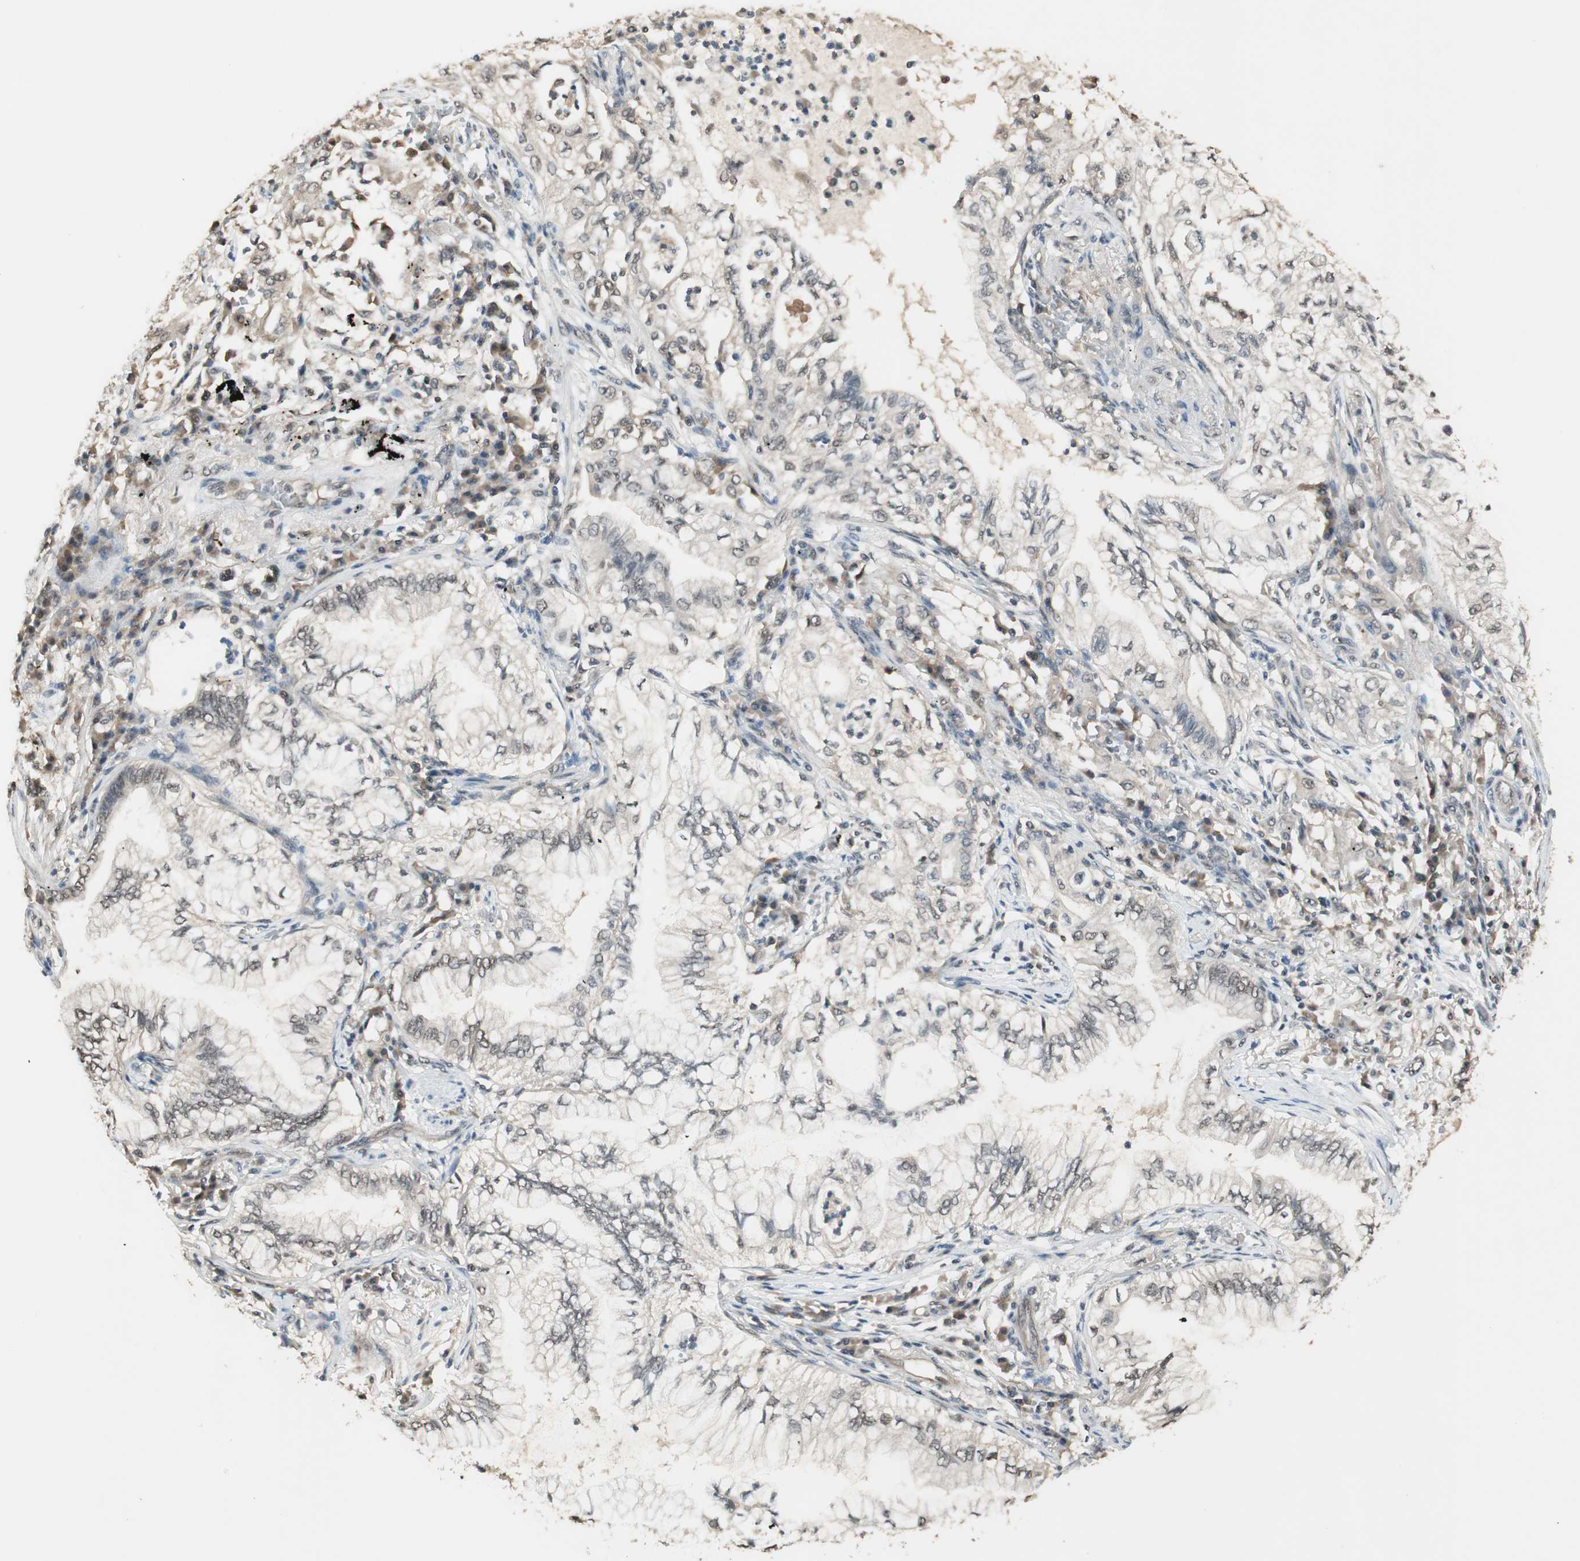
{"staining": {"intensity": "weak", "quantity": "25%-75%", "location": "cytoplasmic/membranous"}, "tissue": "lung cancer", "cell_type": "Tumor cells", "image_type": "cancer", "snomed": [{"axis": "morphology", "description": "Adenocarcinoma, NOS"}, {"axis": "topography", "description": "Lung"}], "caption": "Lung cancer was stained to show a protein in brown. There is low levels of weak cytoplasmic/membranous positivity in about 25%-75% of tumor cells.", "gene": "USP5", "patient": {"sex": "female", "age": 70}}